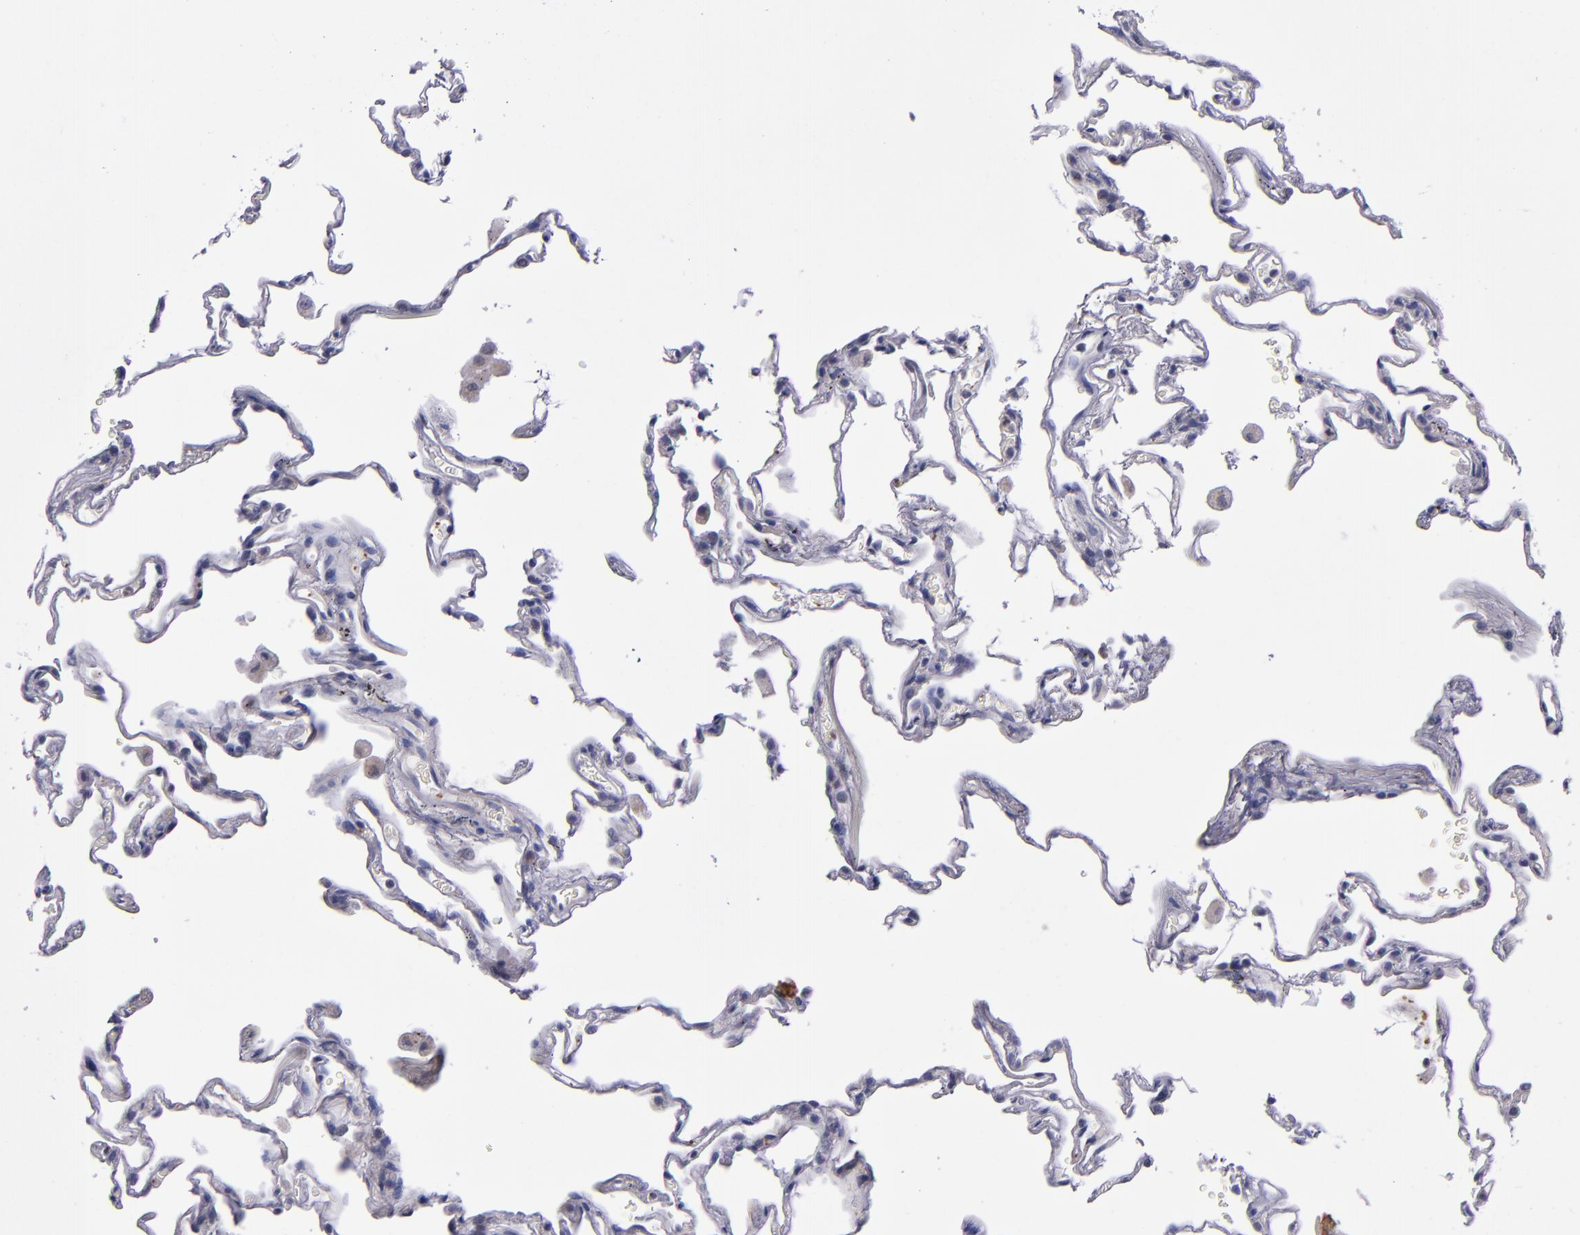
{"staining": {"intensity": "negative", "quantity": "none", "location": "none"}, "tissue": "lung", "cell_type": "Alveolar cells", "image_type": "normal", "snomed": [{"axis": "morphology", "description": "Normal tissue, NOS"}, {"axis": "morphology", "description": "Inflammation, NOS"}, {"axis": "topography", "description": "Lung"}], "caption": "A histopathology image of lung stained for a protein reveals no brown staining in alveolar cells.", "gene": "RAB41", "patient": {"sex": "male", "age": 69}}